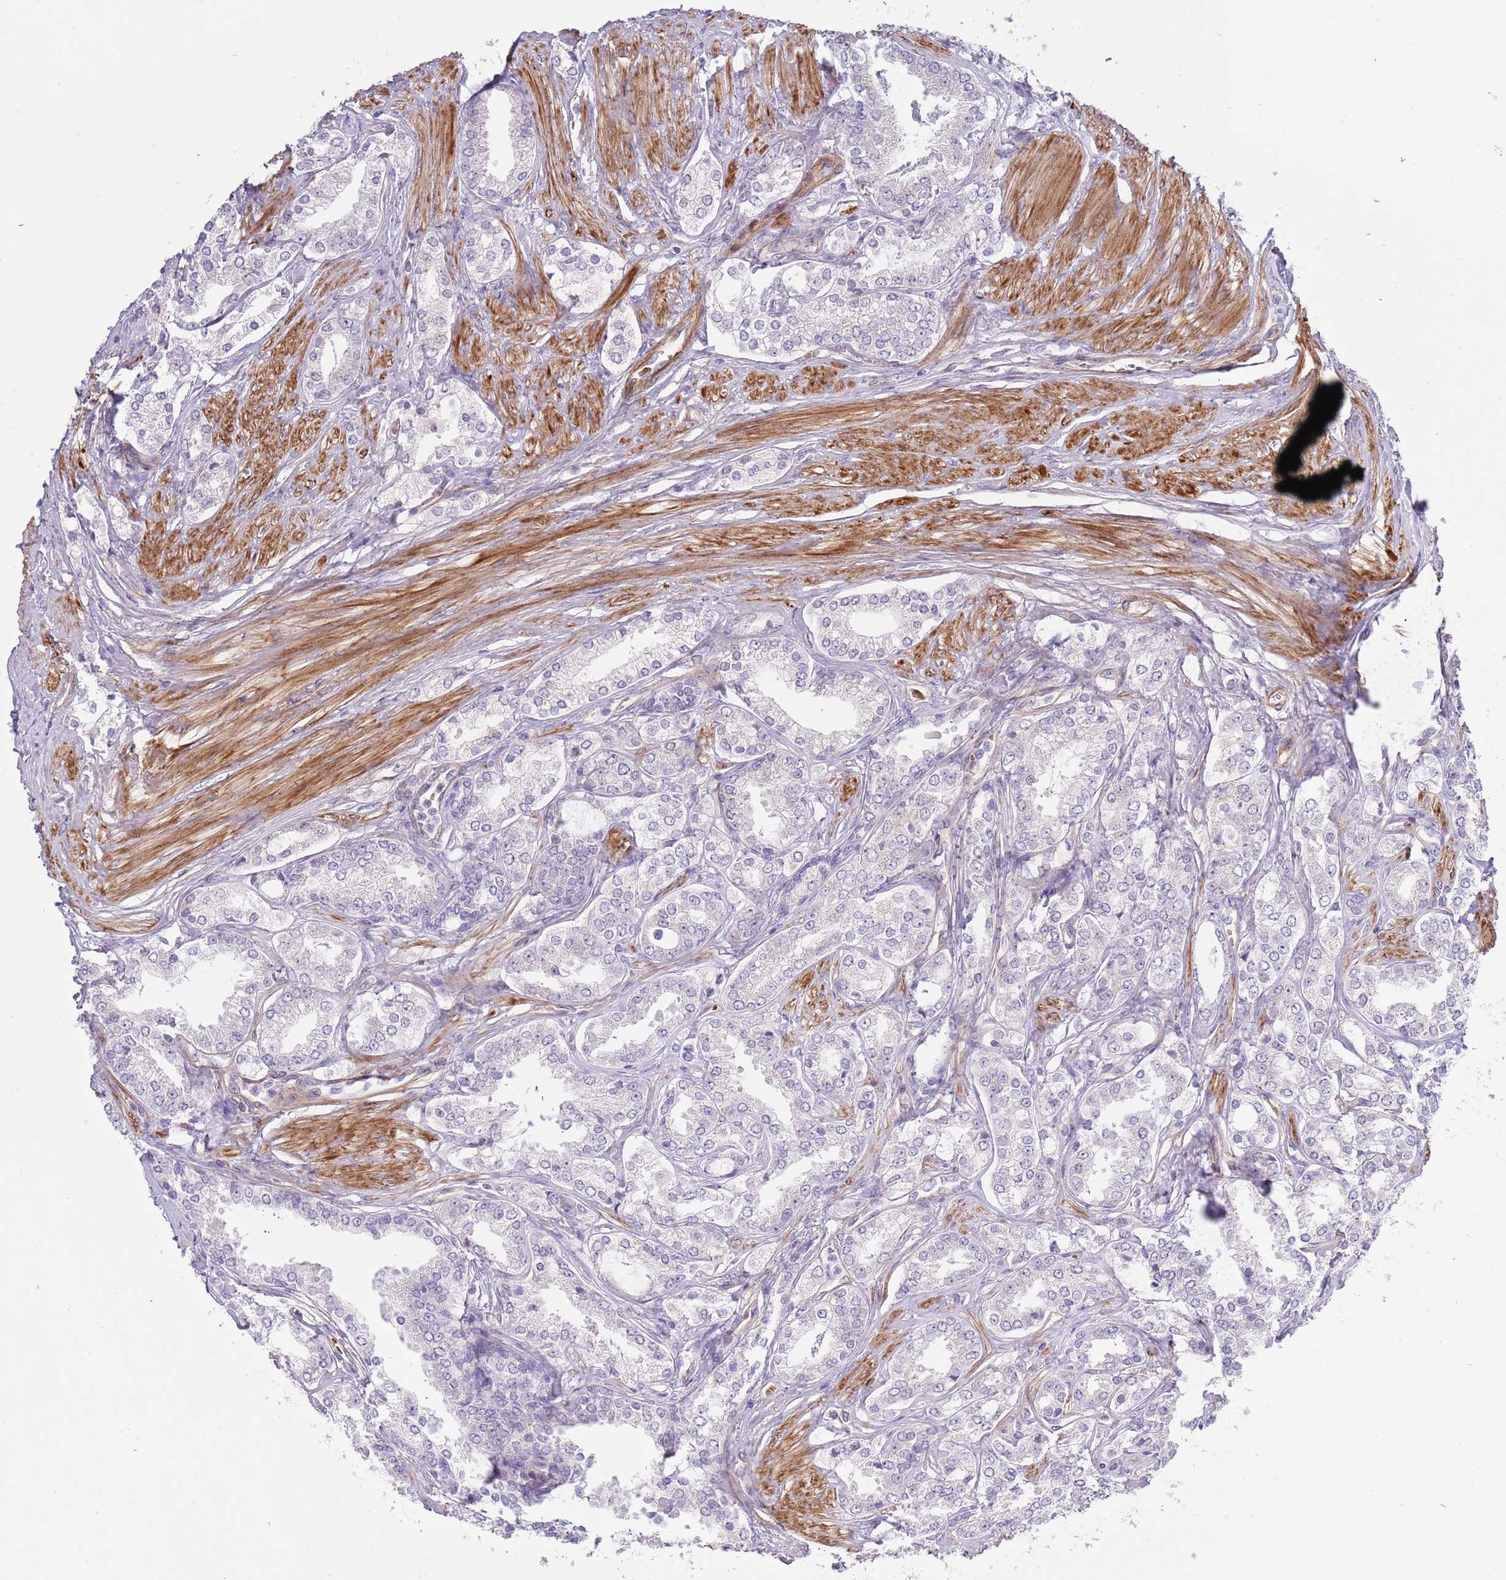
{"staining": {"intensity": "negative", "quantity": "none", "location": "none"}, "tissue": "prostate cancer", "cell_type": "Tumor cells", "image_type": "cancer", "snomed": [{"axis": "morphology", "description": "Adenocarcinoma, High grade"}, {"axis": "topography", "description": "Prostate"}], "caption": "Tumor cells show no significant expression in prostate high-grade adenocarcinoma.", "gene": "TINAGL1", "patient": {"sex": "male", "age": 71}}